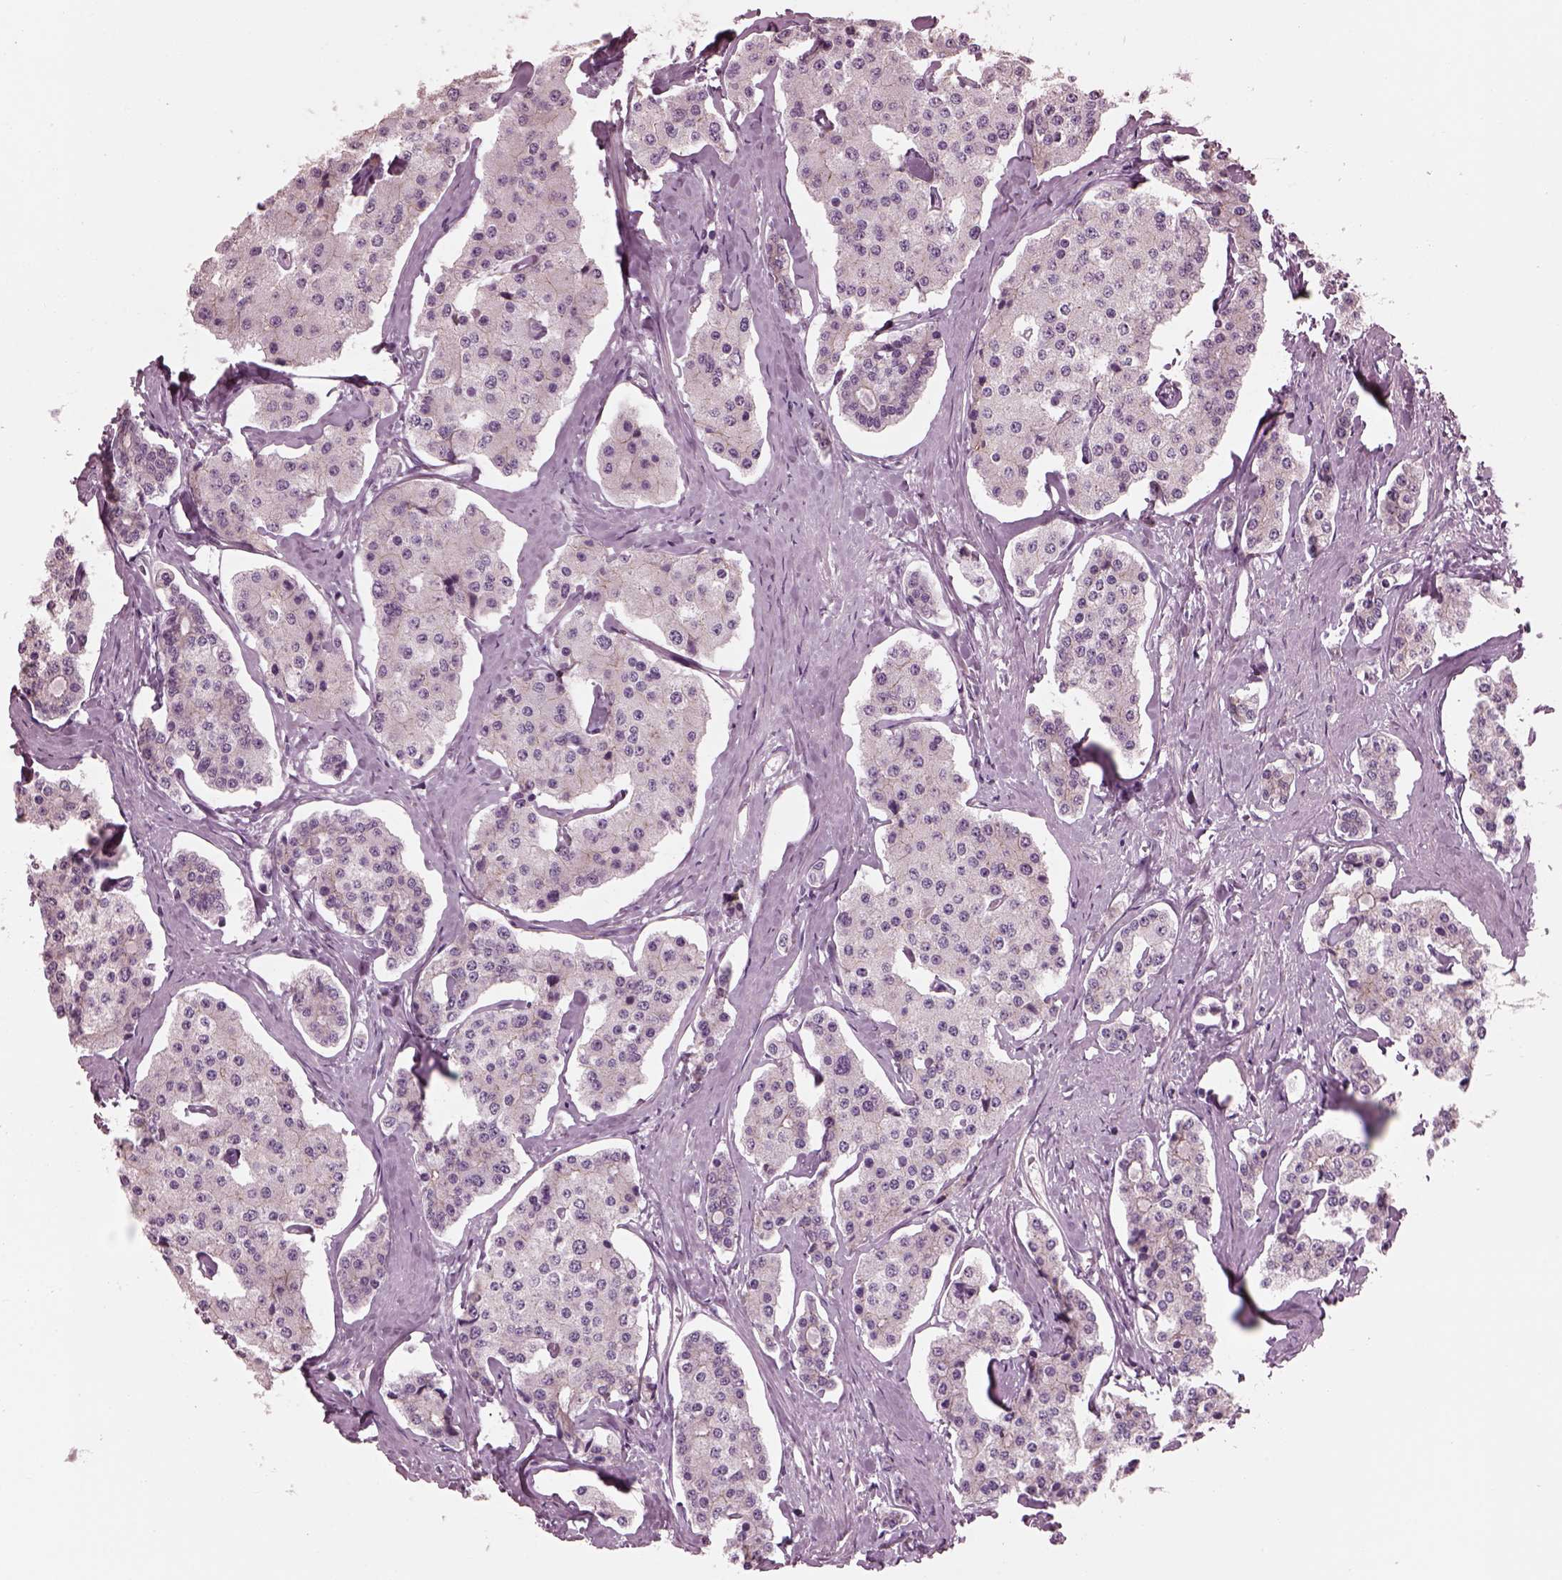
{"staining": {"intensity": "negative", "quantity": "none", "location": "none"}, "tissue": "carcinoid", "cell_type": "Tumor cells", "image_type": "cancer", "snomed": [{"axis": "morphology", "description": "Carcinoid, malignant, NOS"}, {"axis": "topography", "description": "Small intestine"}], "caption": "Immunohistochemistry (IHC) photomicrograph of neoplastic tissue: human carcinoid (malignant) stained with DAB displays no significant protein positivity in tumor cells.", "gene": "BFSP1", "patient": {"sex": "female", "age": 65}}